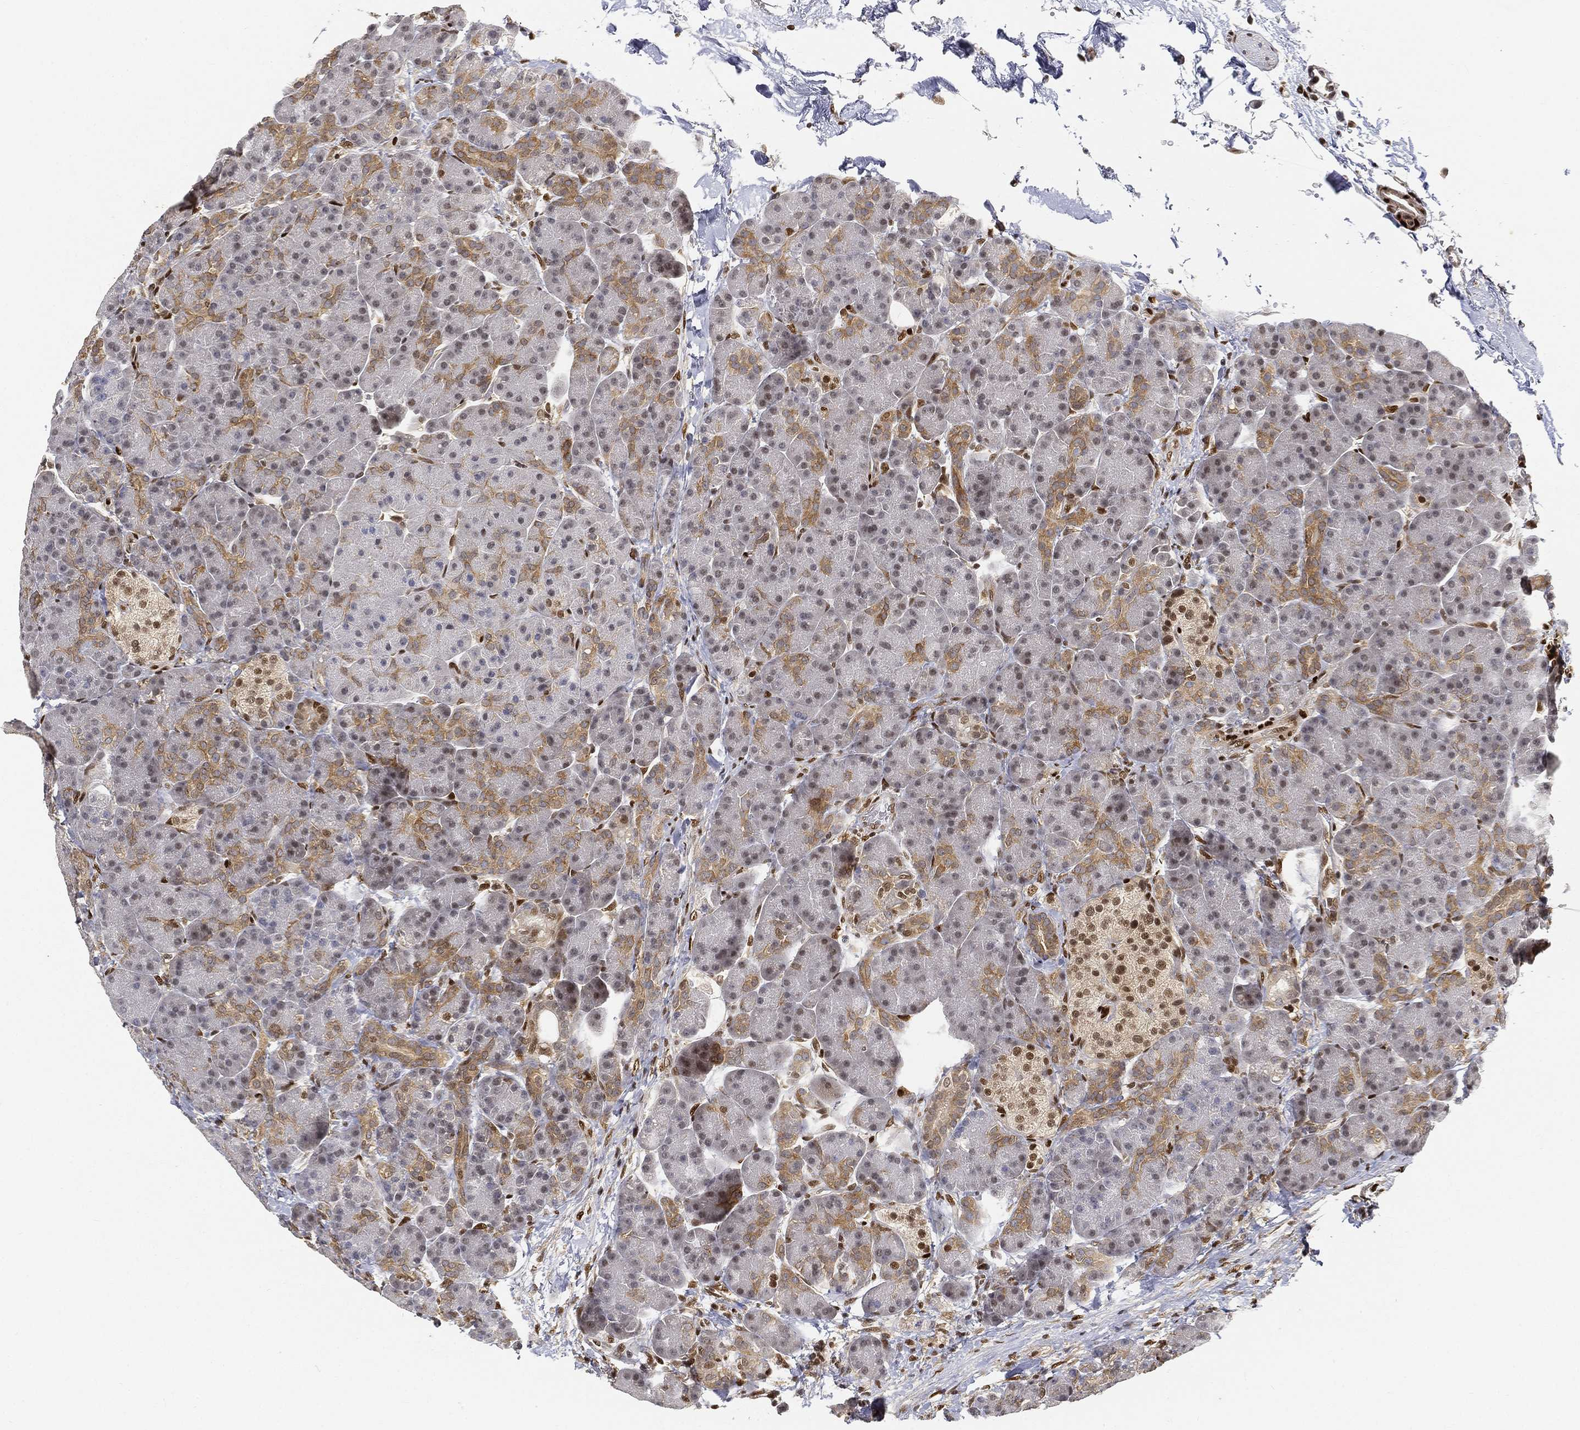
{"staining": {"intensity": "moderate", "quantity": "<25%", "location": "cytoplasmic/membranous"}, "tissue": "pancreas", "cell_type": "Exocrine glandular cells", "image_type": "normal", "snomed": [{"axis": "morphology", "description": "Normal tissue, NOS"}, {"axis": "topography", "description": "Pancreas"}], "caption": "Protein expression analysis of unremarkable human pancreas reveals moderate cytoplasmic/membranous expression in approximately <25% of exocrine glandular cells.", "gene": "CRTC3", "patient": {"sex": "female", "age": 63}}